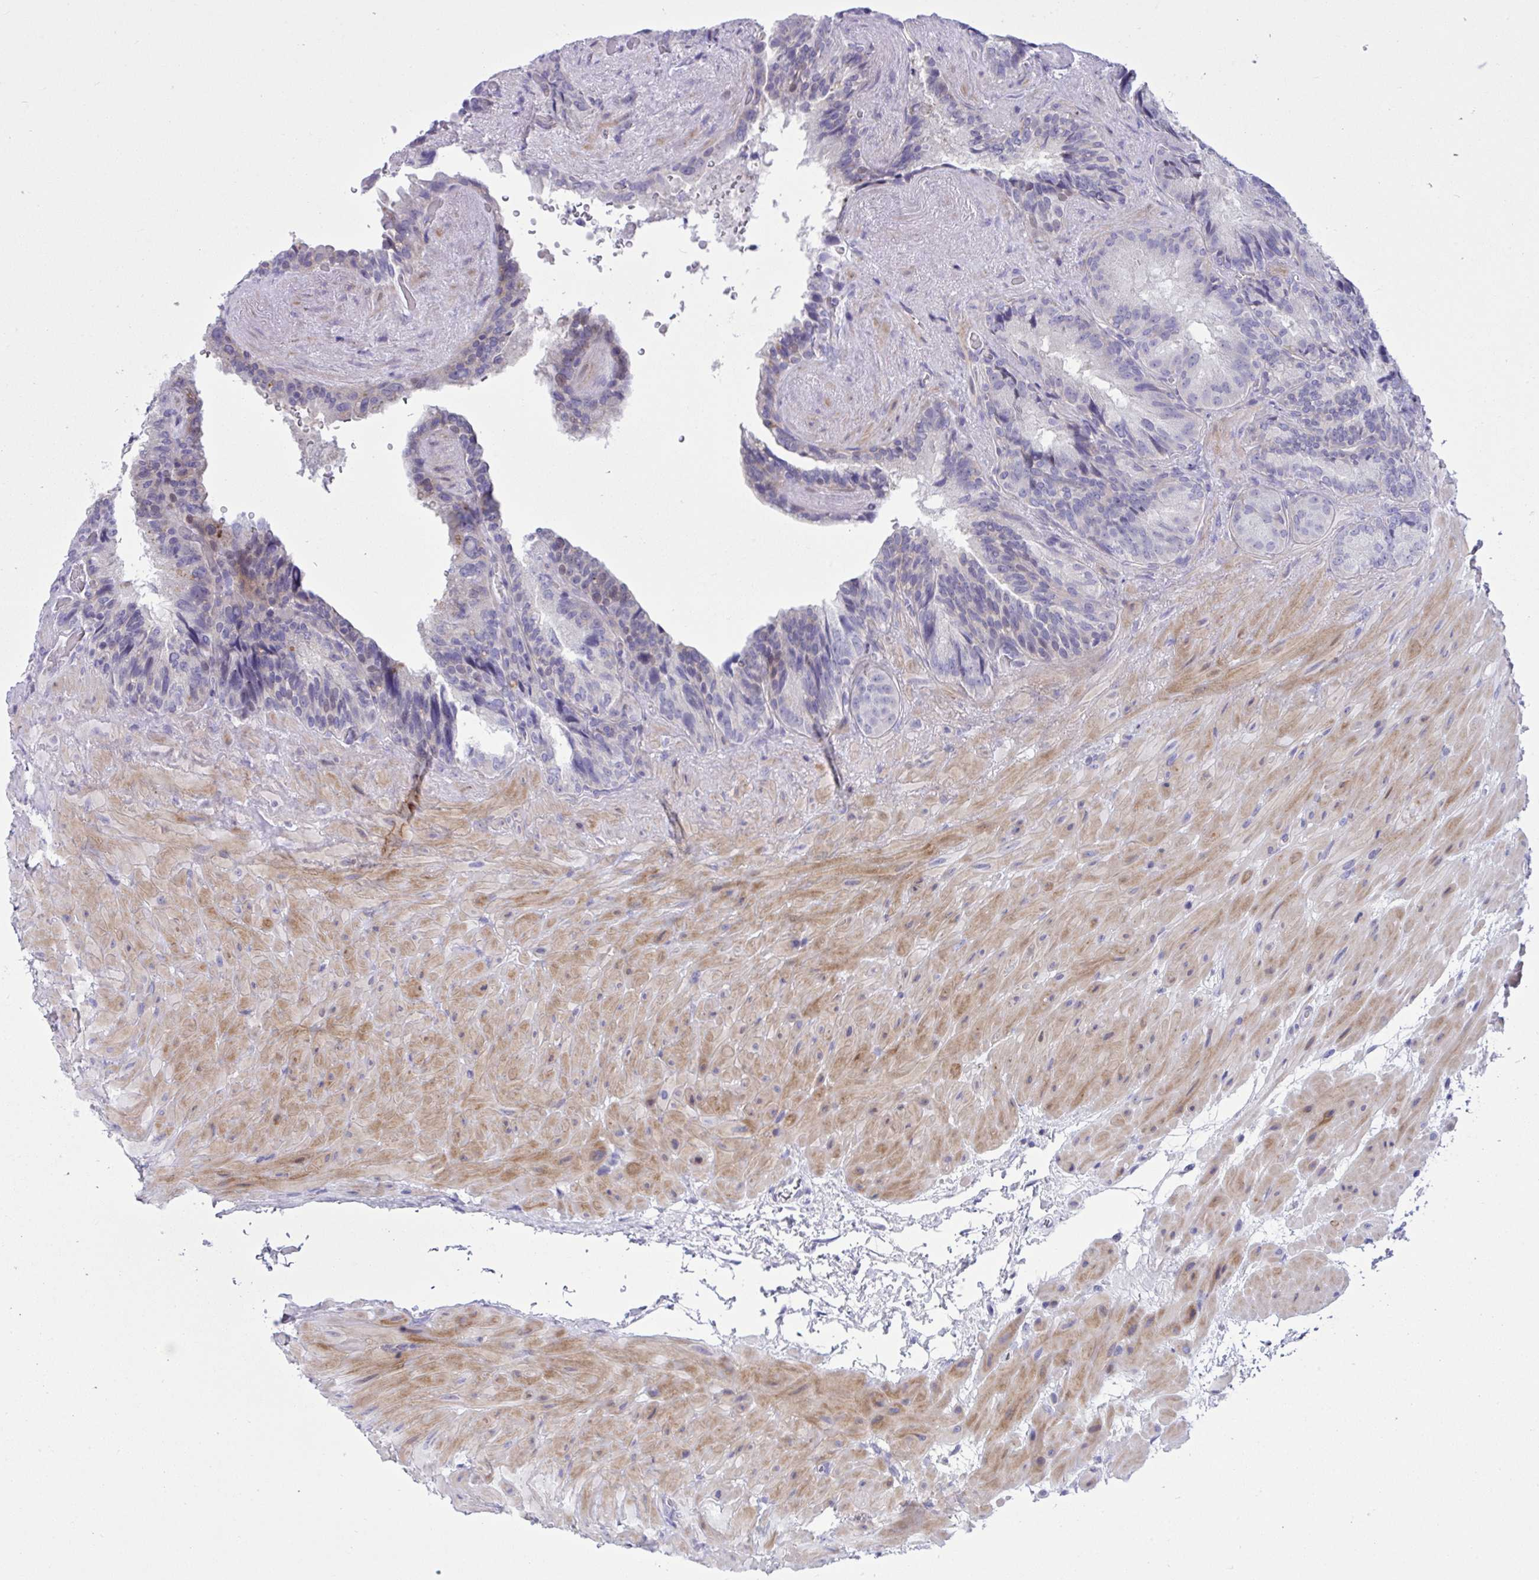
{"staining": {"intensity": "negative", "quantity": "none", "location": "none"}, "tissue": "seminal vesicle", "cell_type": "Glandular cells", "image_type": "normal", "snomed": [{"axis": "morphology", "description": "Normal tissue, NOS"}, {"axis": "topography", "description": "Seminal veicle"}], "caption": "Immunohistochemistry photomicrograph of unremarkable human seminal vesicle stained for a protein (brown), which demonstrates no staining in glandular cells.", "gene": "WDR97", "patient": {"sex": "male", "age": 60}}